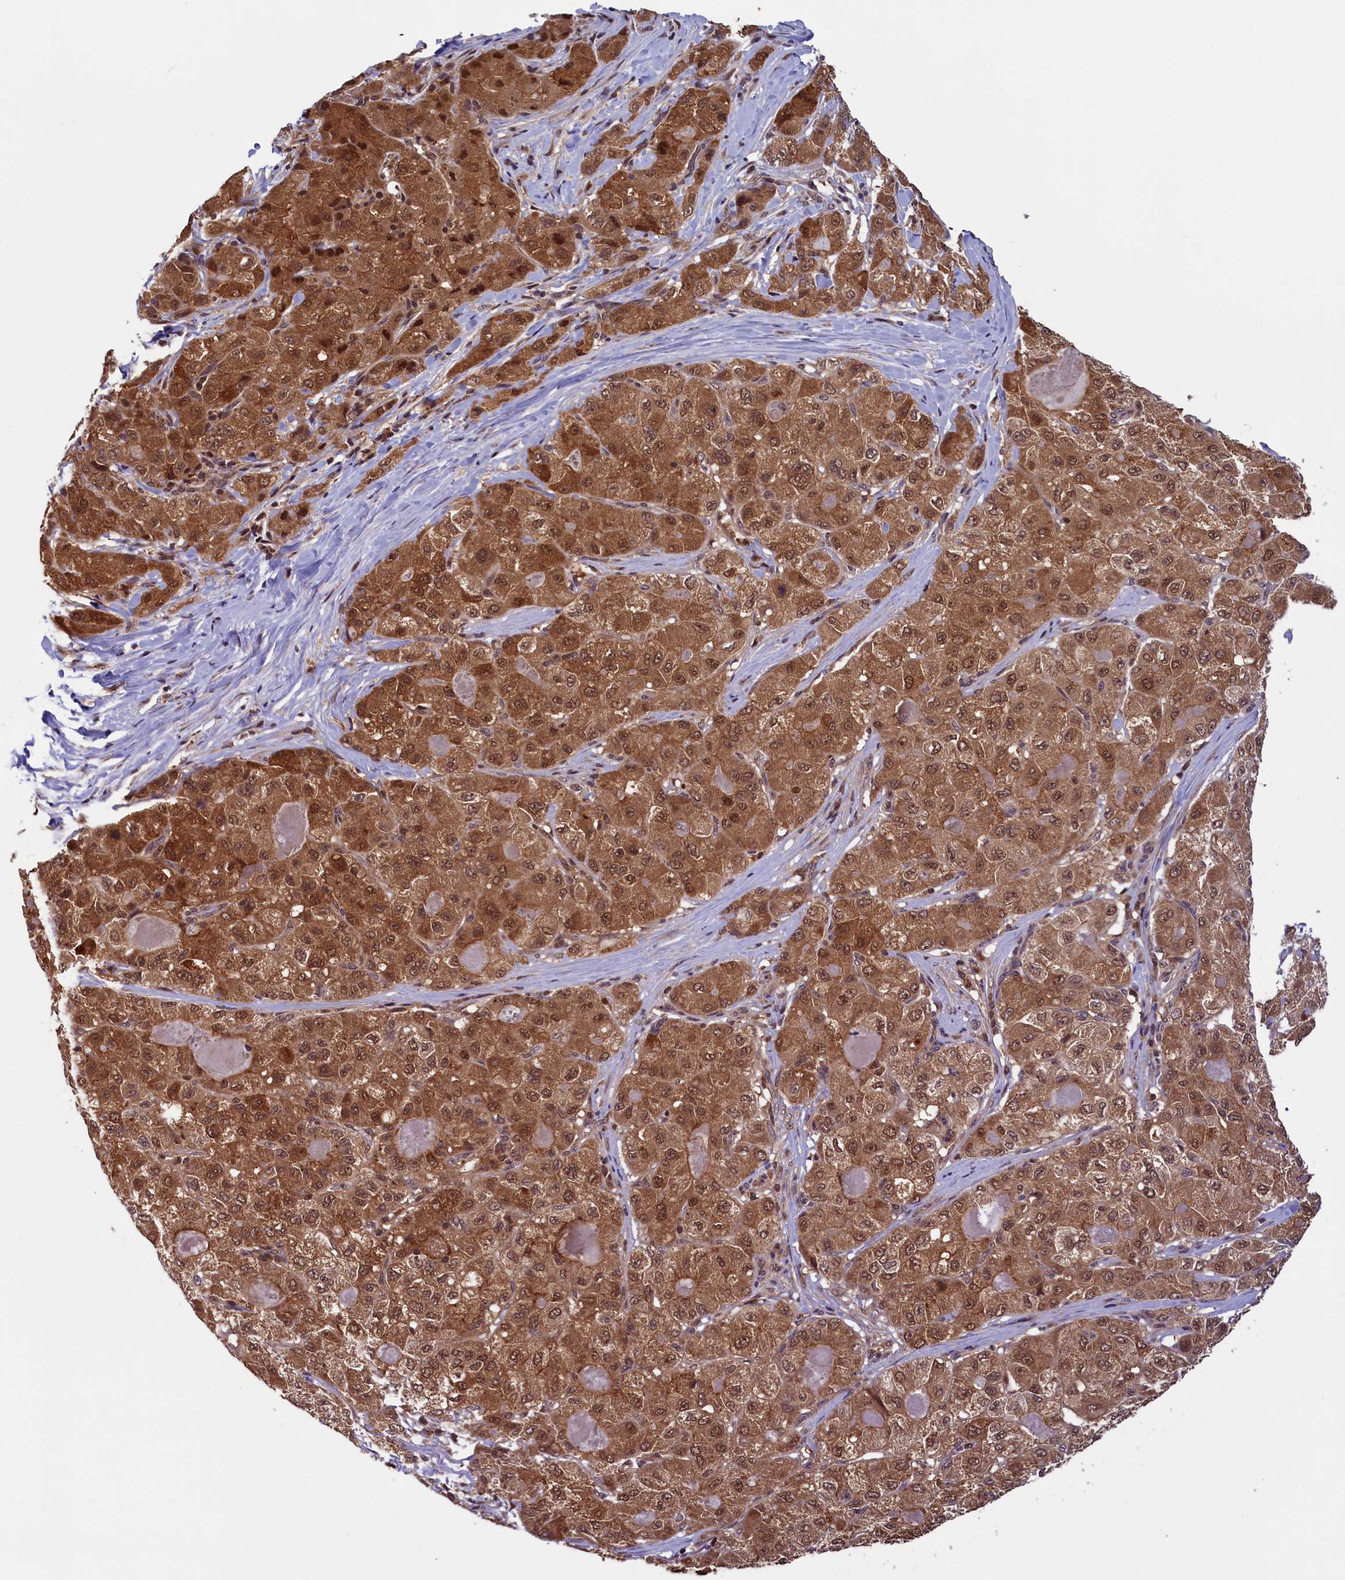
{"staining": {"intensity": "moderate", "quantity": ">75%", "location": "cytoplasmic/membranous,nuclear"}, "tissue": "liver cancer", "cell_type": "Tumor cells", "image_type": "cancer", "snomed": [{"axis": "morphology", "description": "Carcinoma, Hepatocellular, NOS"}, {"axis": "topography", "description": "Liver"}], "caption": "Hepatocellular carcinoma (liver) stained for a protein (brown) reveals moderate cytoplasmic/membranous and nuclear positive expression in approximately >75% of tumor cells.", "gene": "SLC7A6OS", "patient": {"sex": "male", "age": 80}}